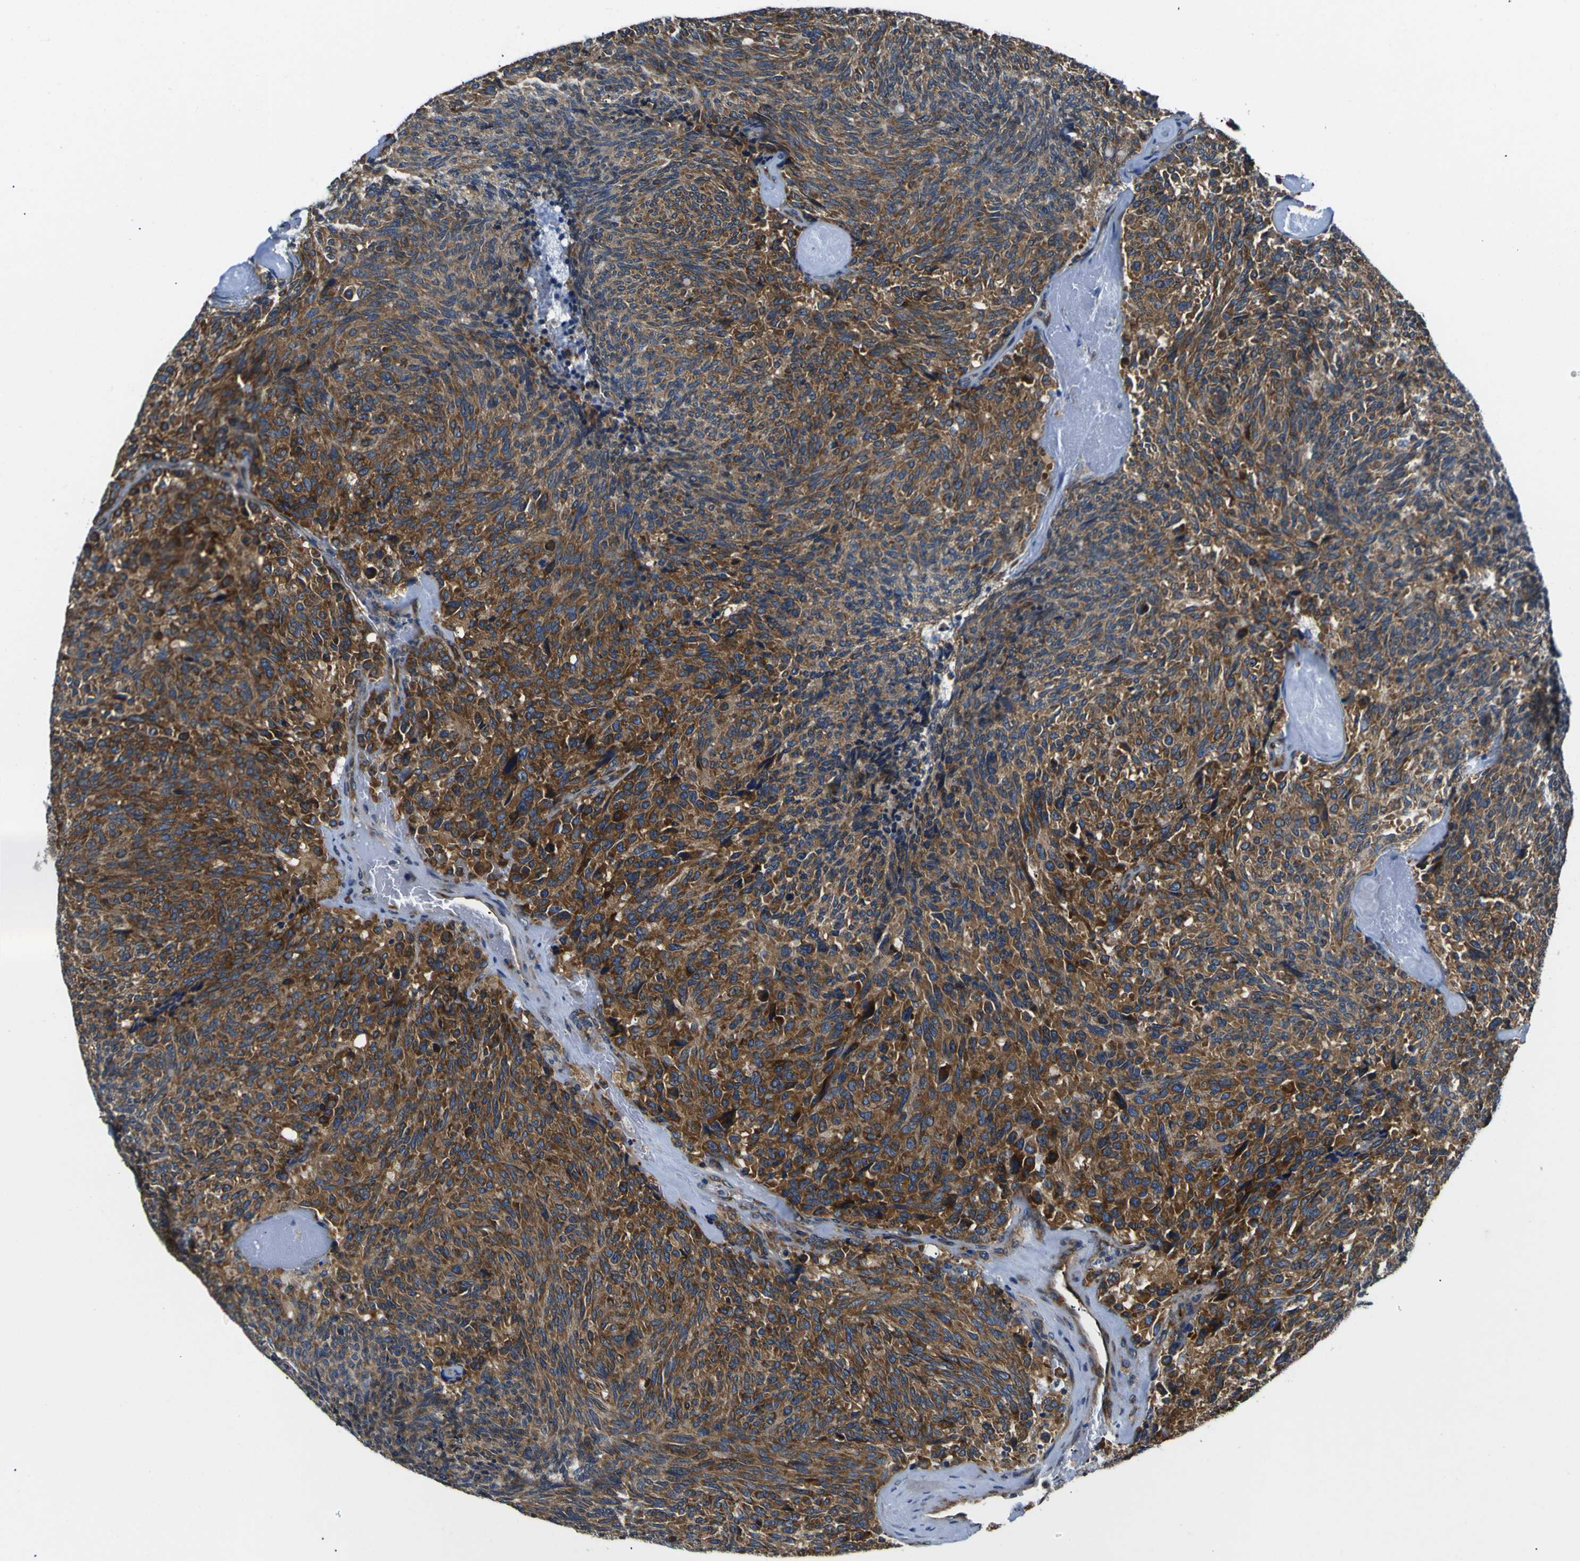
{"staining": {"intensity": "strong", "quantity": ">75%", "location": "cytoplasmic/membranous"}, "tissue": "carcinoid", "cell_type": "Tumor cells", "image_type": "cancer", "snomed": [{"axis": "morphology", "description": "Carcinoid, malignant, NOS"}, {"axis": "topography", "description": "Pancreas"}], "caption": "There is high levels of strong cytoplasmic/membranous positivity in tumor cells of carcinoid, as demonstrated by immunohistochemical staining (brown color).", "gene": "RPSA", "patient": {"sex": "female", "age": 54}}